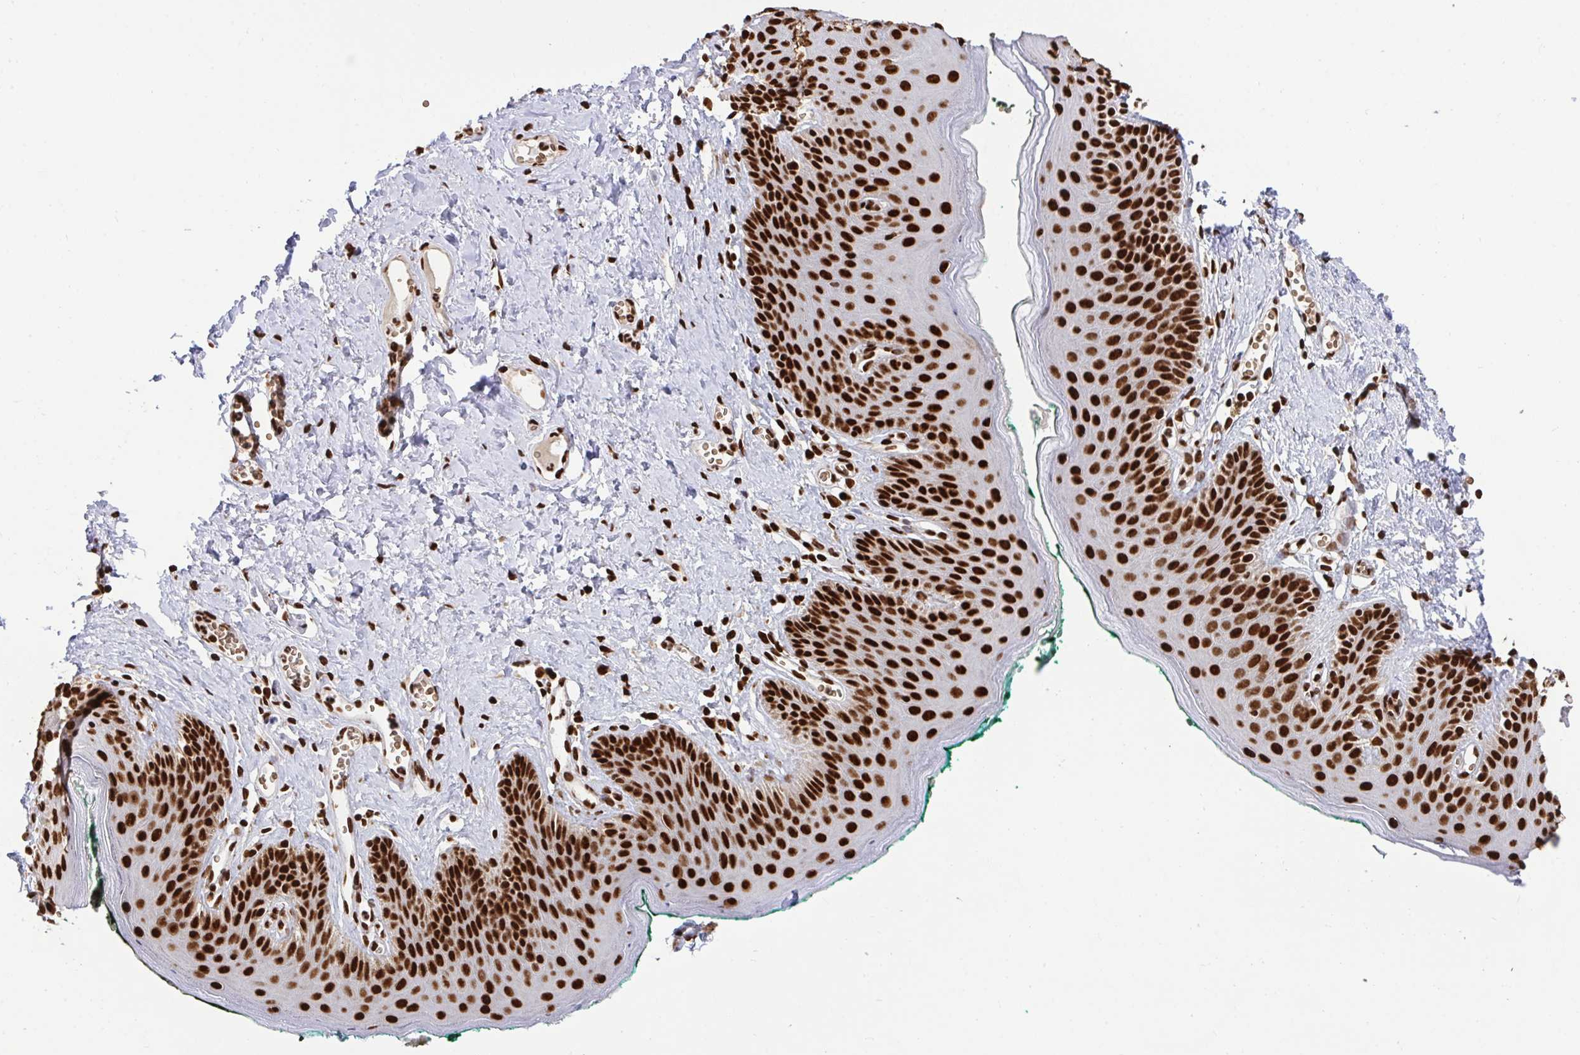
{"staining": {"intensity": "strong", "quantity": ">75%", "location": "nuclear"}, "tissue": "skin", "cell_type": "Epidermal cells", "image_type": "normal", "snomed": [{"axis": "morphology", "description": "Normal tissue, NOS"}, {"axis": "topography", "description": "Vulva"}, {"axis": "topography", "description": "Peripheral nerve tissue"}], "caption": "Immunohistochemistry histopathology image of unremarkable skin: human skin stained using IHC shows high levels of strong protein expression localized specifically in the nuclear of epidermal cells, appearing as a nuclear brown color.", "gene": "ENSG00000268083", "patient": {"sex": "female", "age": 66}}